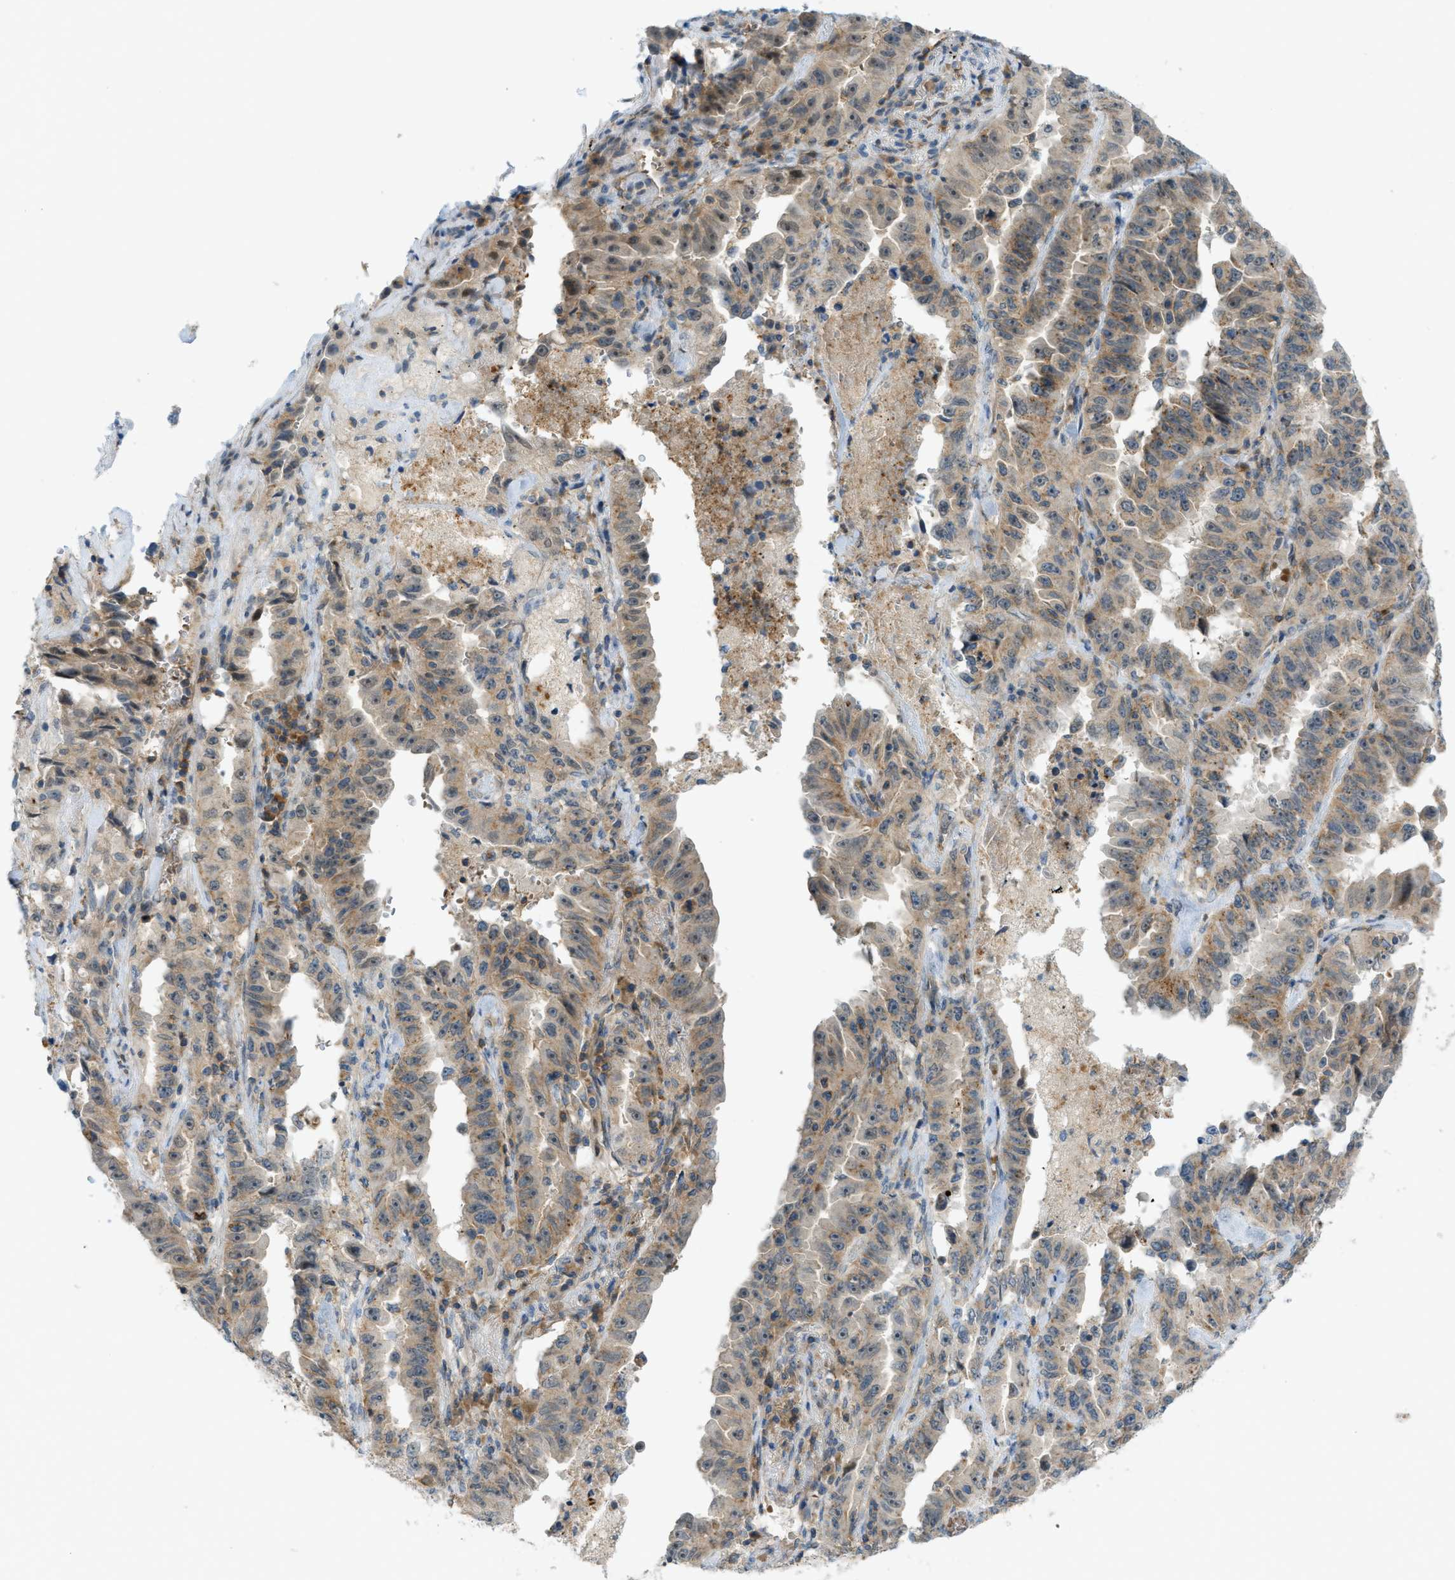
{"staining": {"intensity": "weak", "quantity": ">75%", "location": "cytoplasmic/membranous"}, "tissue": "lung cancer", "cell_type": "Tumor cells", "image_type": "cancer", "snomed": [{"axis": "morphology", "description": "Adenocarcinoma, NOS"}, {"axis": "topography", "description": "Lung"}], "caption": "IHC (DAB) staining of human adenocarcinoma (lung) displays weak cytoplasmic/membranous protein staining in about >75% of tumor cells. (DAB (3,3'-diaminobenzidine) IHC with brightfield microscopy, high magnification).", "gene": "GRK6", "patient": {"sex": "female", "age": 51}}